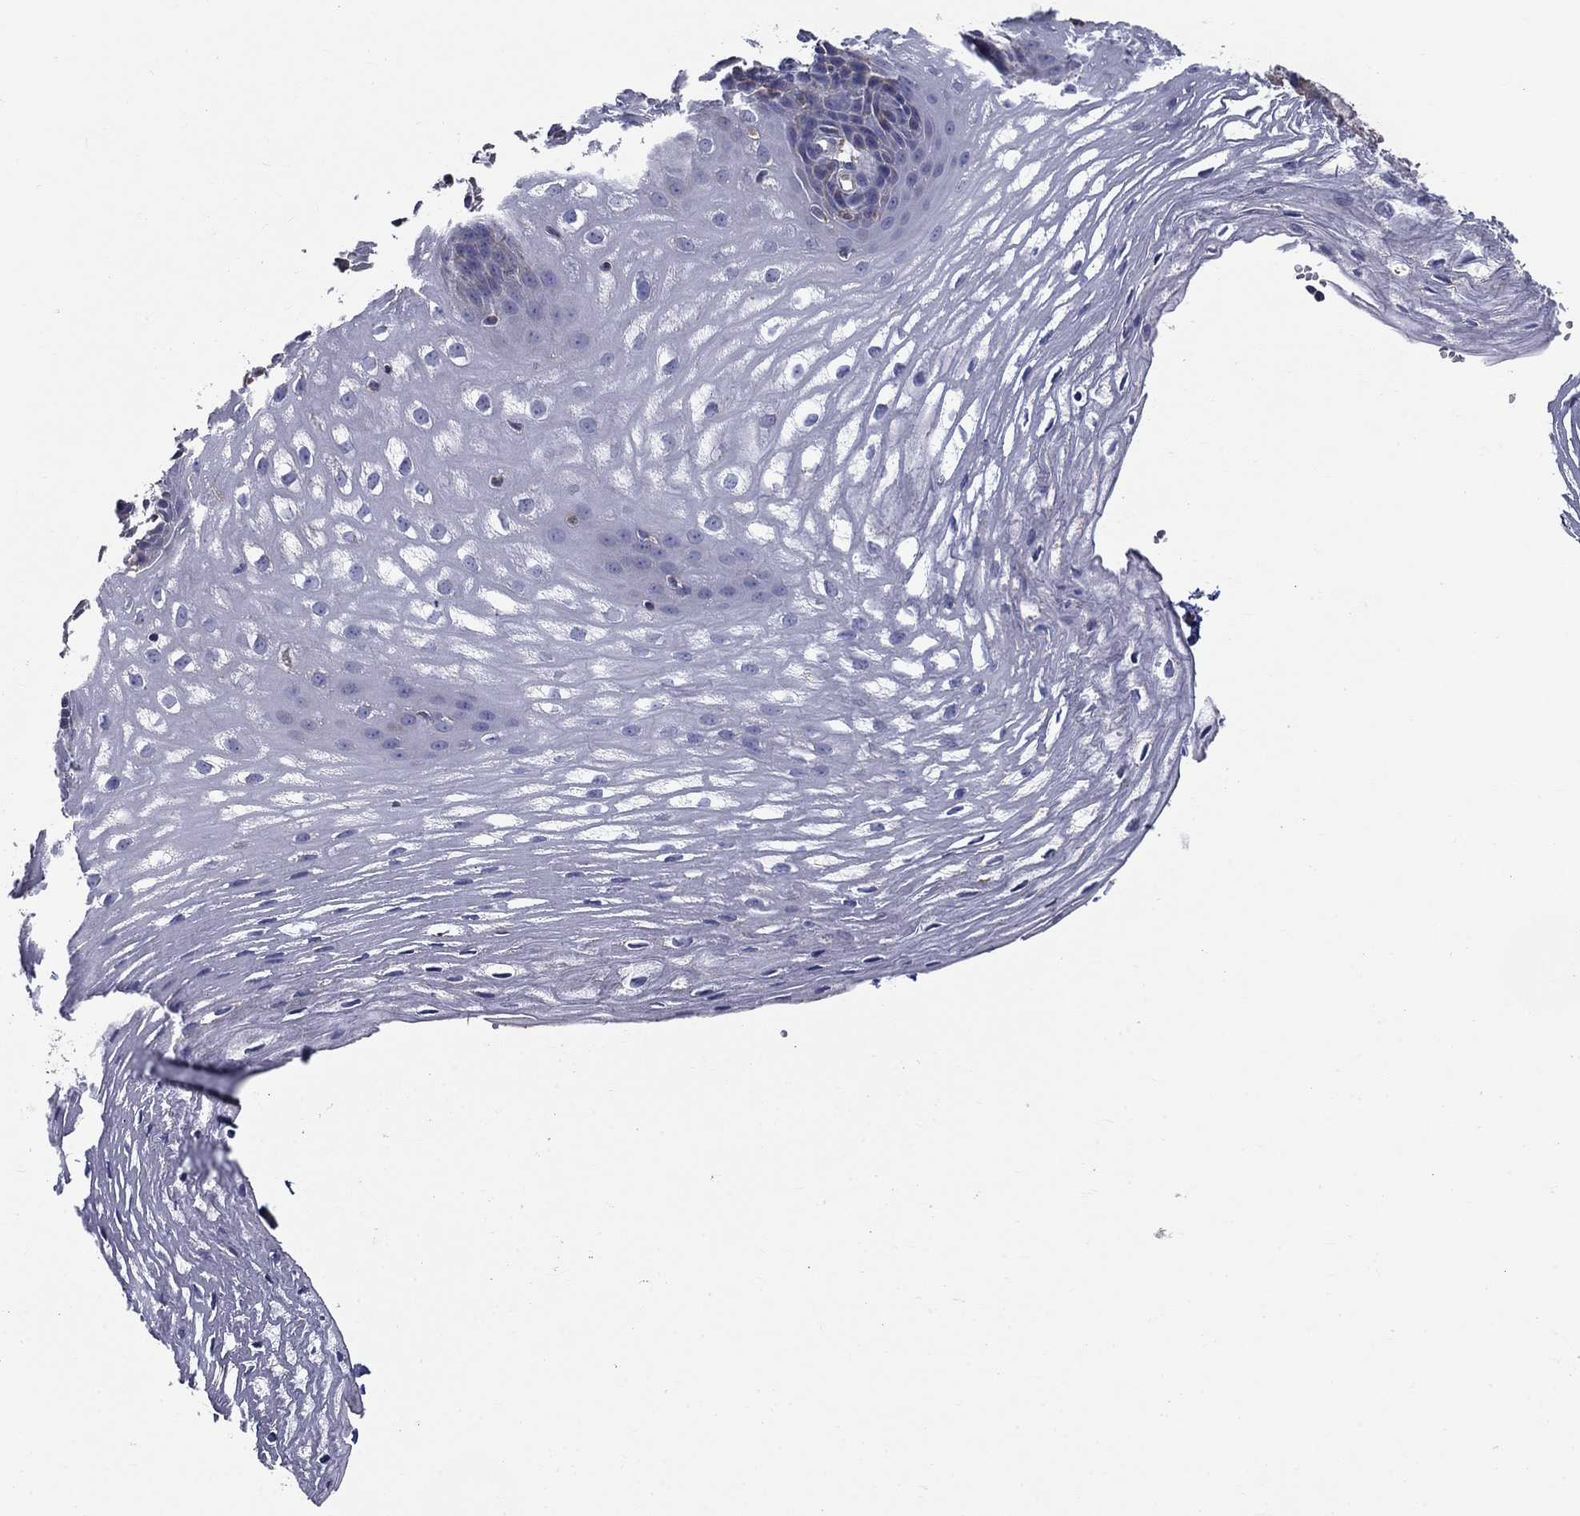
{"staining": {"intensity": "negative", "quantity": "none", "location": "none"}, "tissue": "esophagus", "cell_type": "Squamous epithelial cells", "image_type": "normal", "snomed": [{"axis": "morphology", "description": "Normal tissue, NOS"}, {"axis": "topography", "description": "Esophagus"}], "caption": "IHC histopathology image of unremarkable esophagus: esophagus stained with DAB (3,3'-diaminobenzidine) shows no significant protein staining in squamous epithelial cells.", "gene": "NME5", "patient": {"sex": "male", "age": 72}}